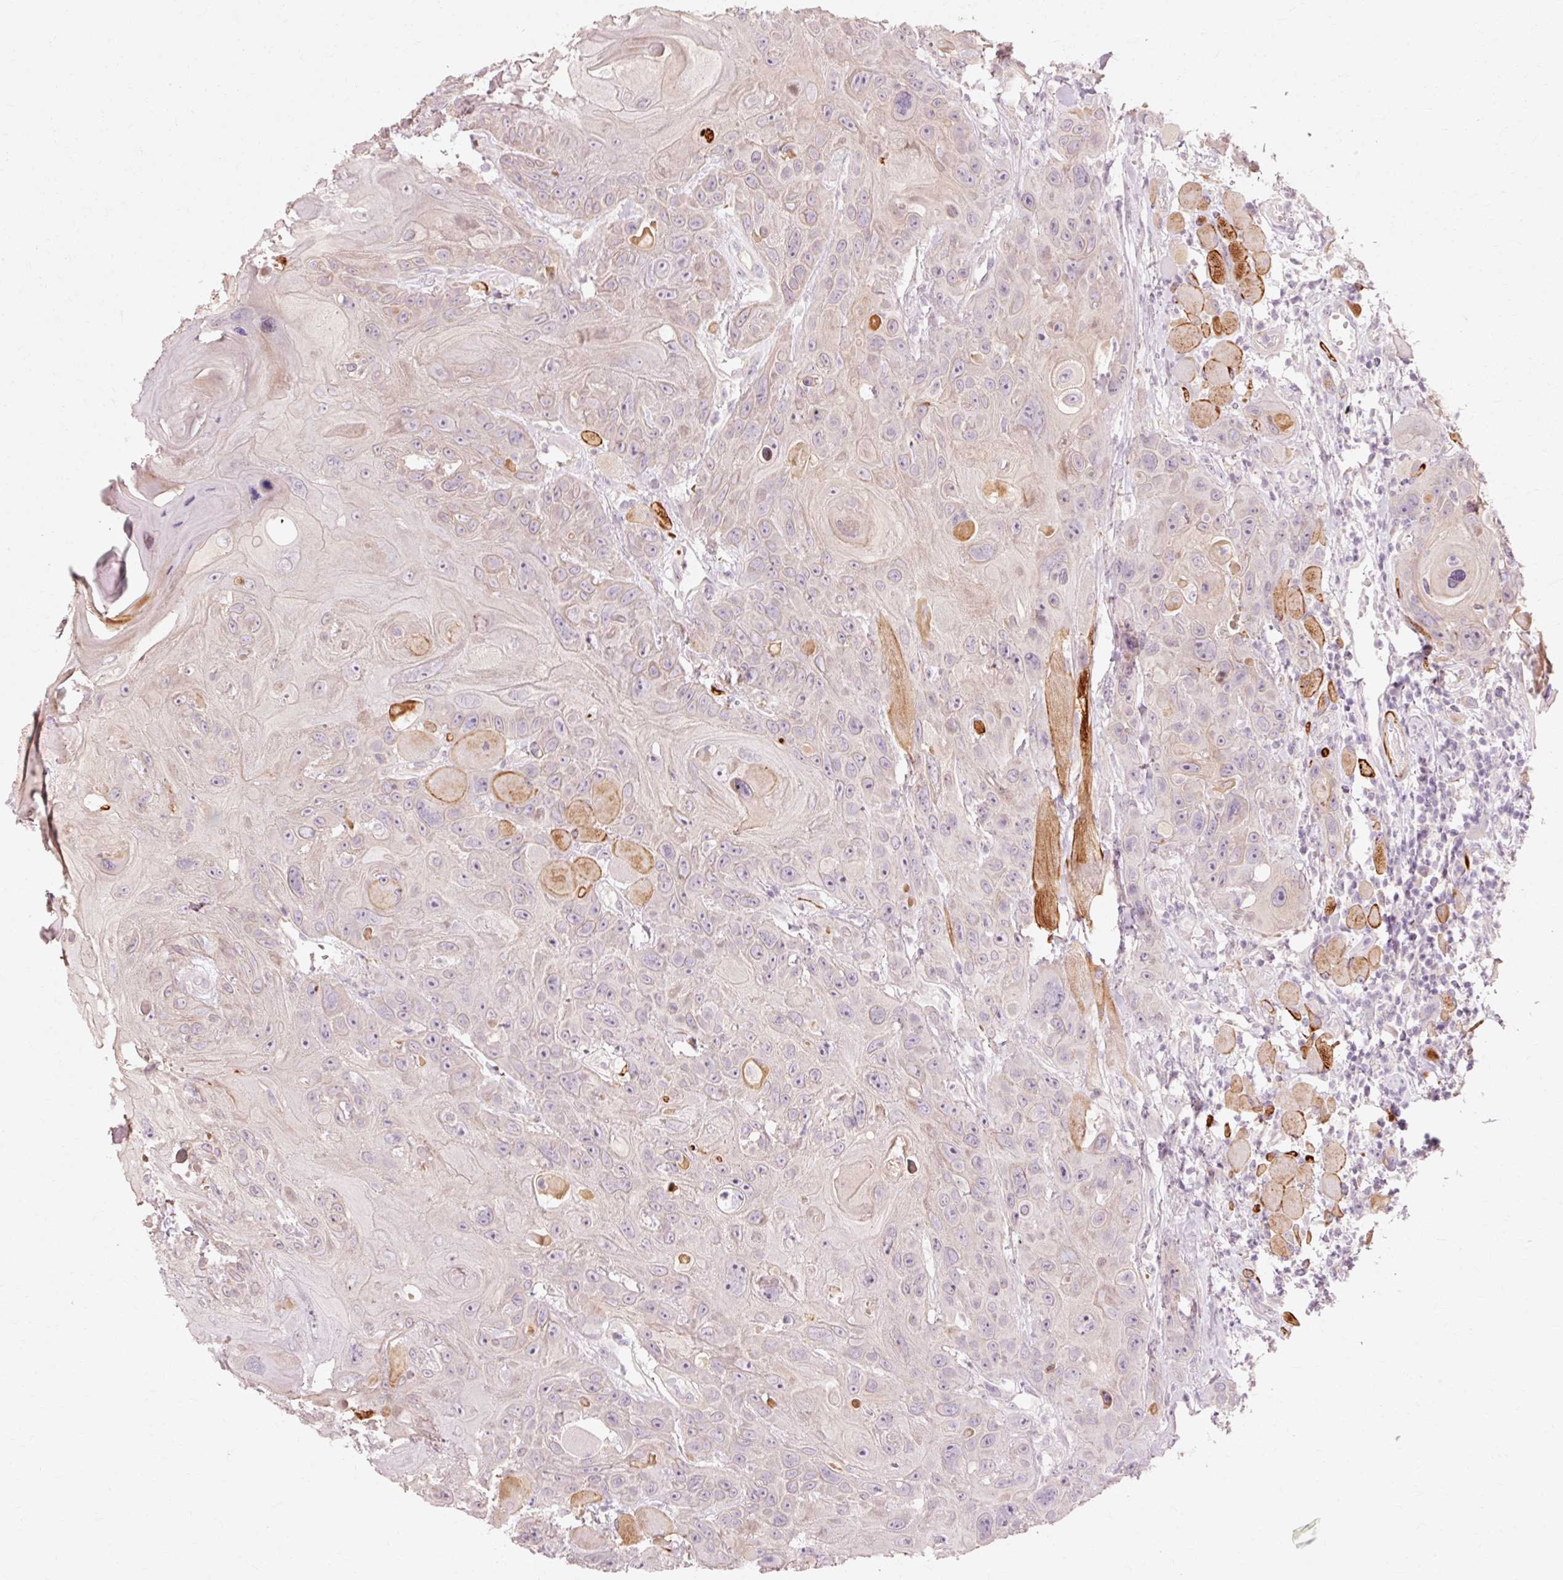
{"staining": {"intensity": "negative", "quantity": "none", "location": "none"}, "tissue": "head and neck cancer", "cell_type": "Tumor cells", "image_type": "cancer", "snomed": [{"axis": "morphology", "description": "Squamous cell carcinoma, NOS"}, {"axis": "topography", "description": "Head-Neck"}], "caption": "A micrograph of head and neck cancer (squamous cell carcinoma) stained for a protein exhibits no brown staining in tumor cells. The staining was performed using DAB to visualize the protein expression in brown, while the nuclei were stained in blue with hematoxylin (Magnification: 20x).", "gene": "TRIM73", "patient": {"sex": "female", "age": 59}}